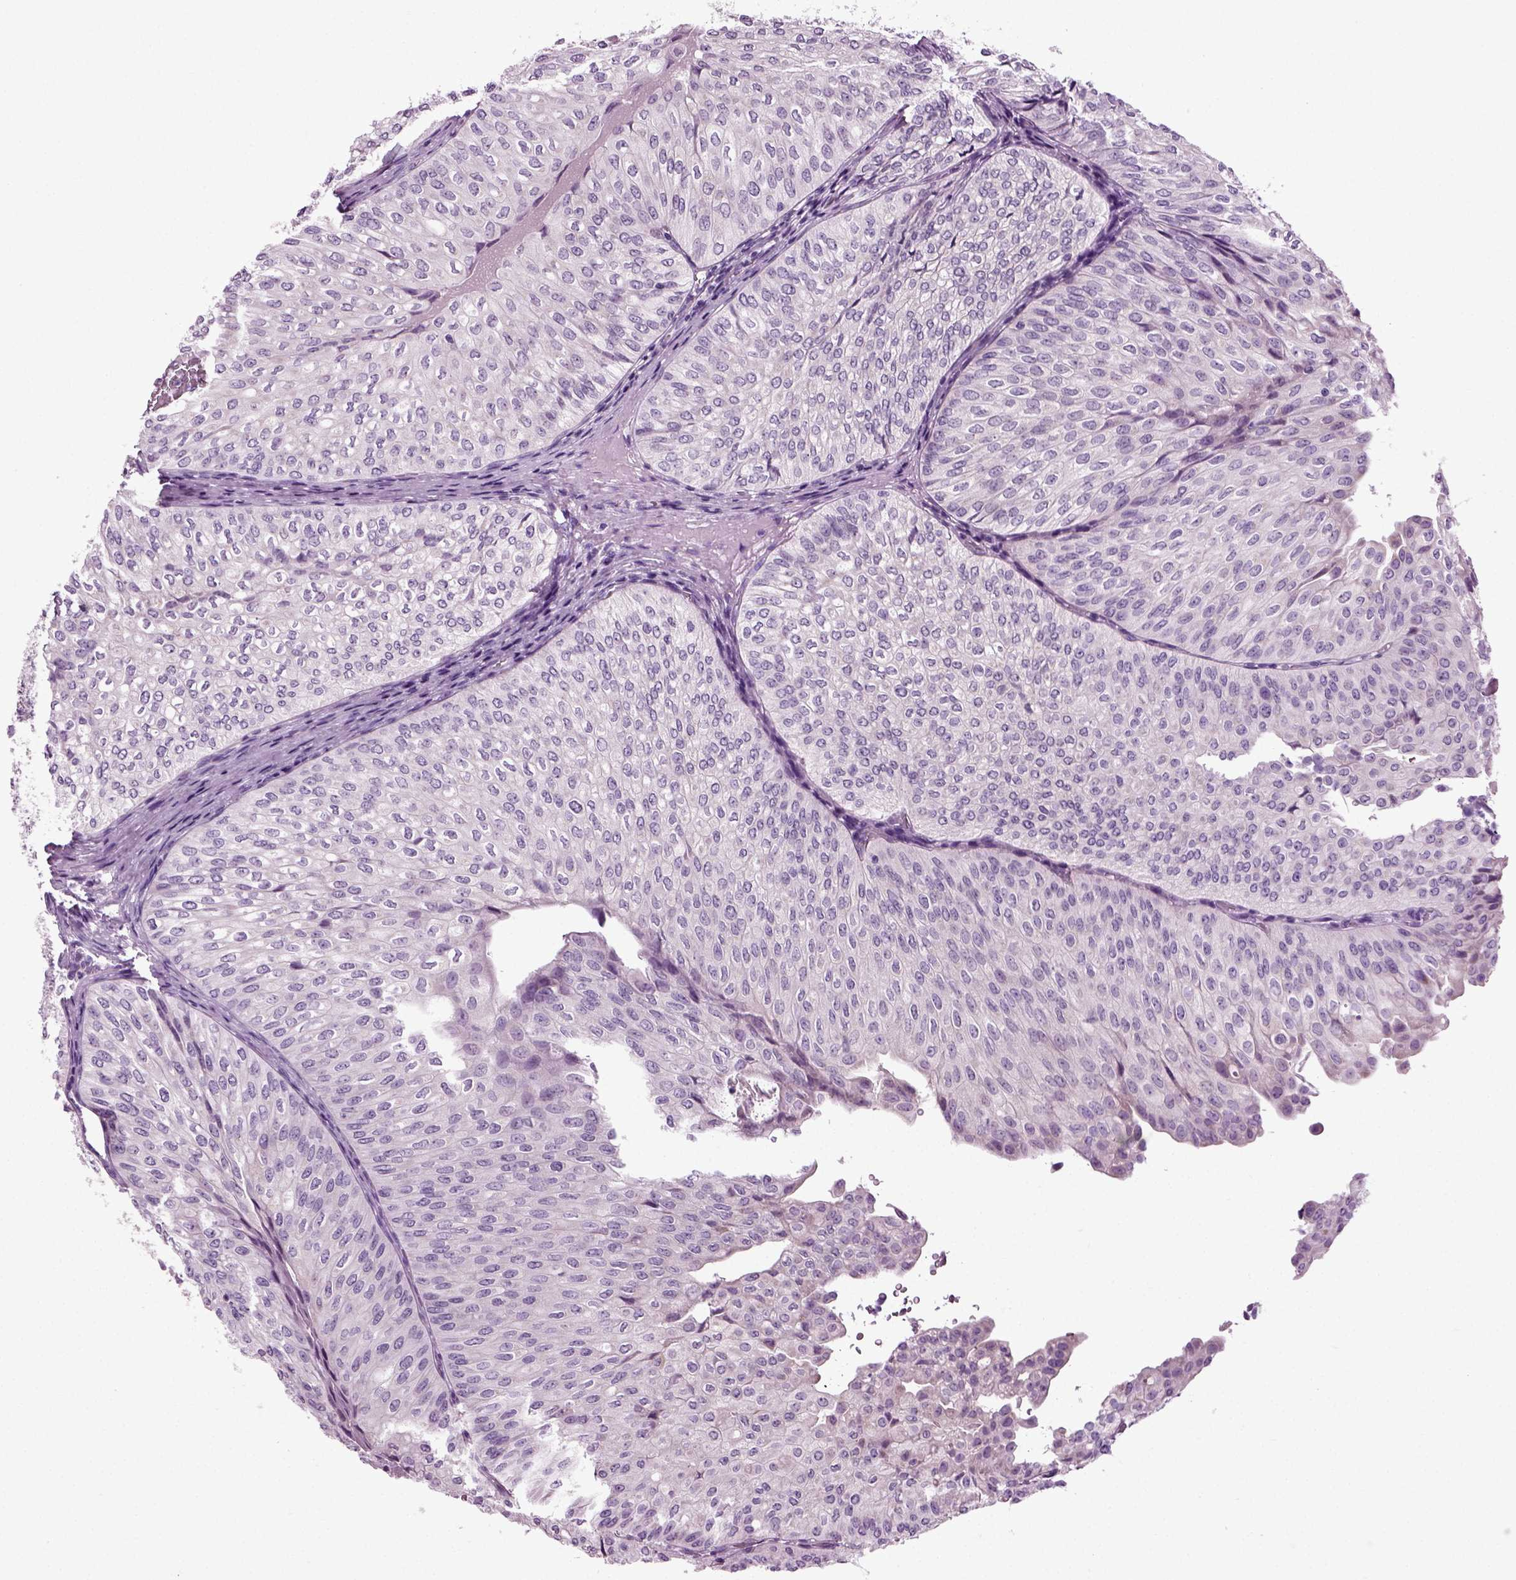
{"staining": {"intensity": "negative", "quantity": "none", "location": "none"}, "tissue": "urothelial cancer", "cell_type": "Tumor cells", "image_type": "cancer", "snomed": [{"axis": "morphology", "description": "Urothelial carcinoma, NOS"}, {"axis": "topography", "description": "Urinary bladder"}], "caption": "Urothelial cancer was stained to show a protein in brown. There is no significant positivity in tumor cells.", "gene": "DNAH10", "patient": {"sex": "male", "age": 62}}